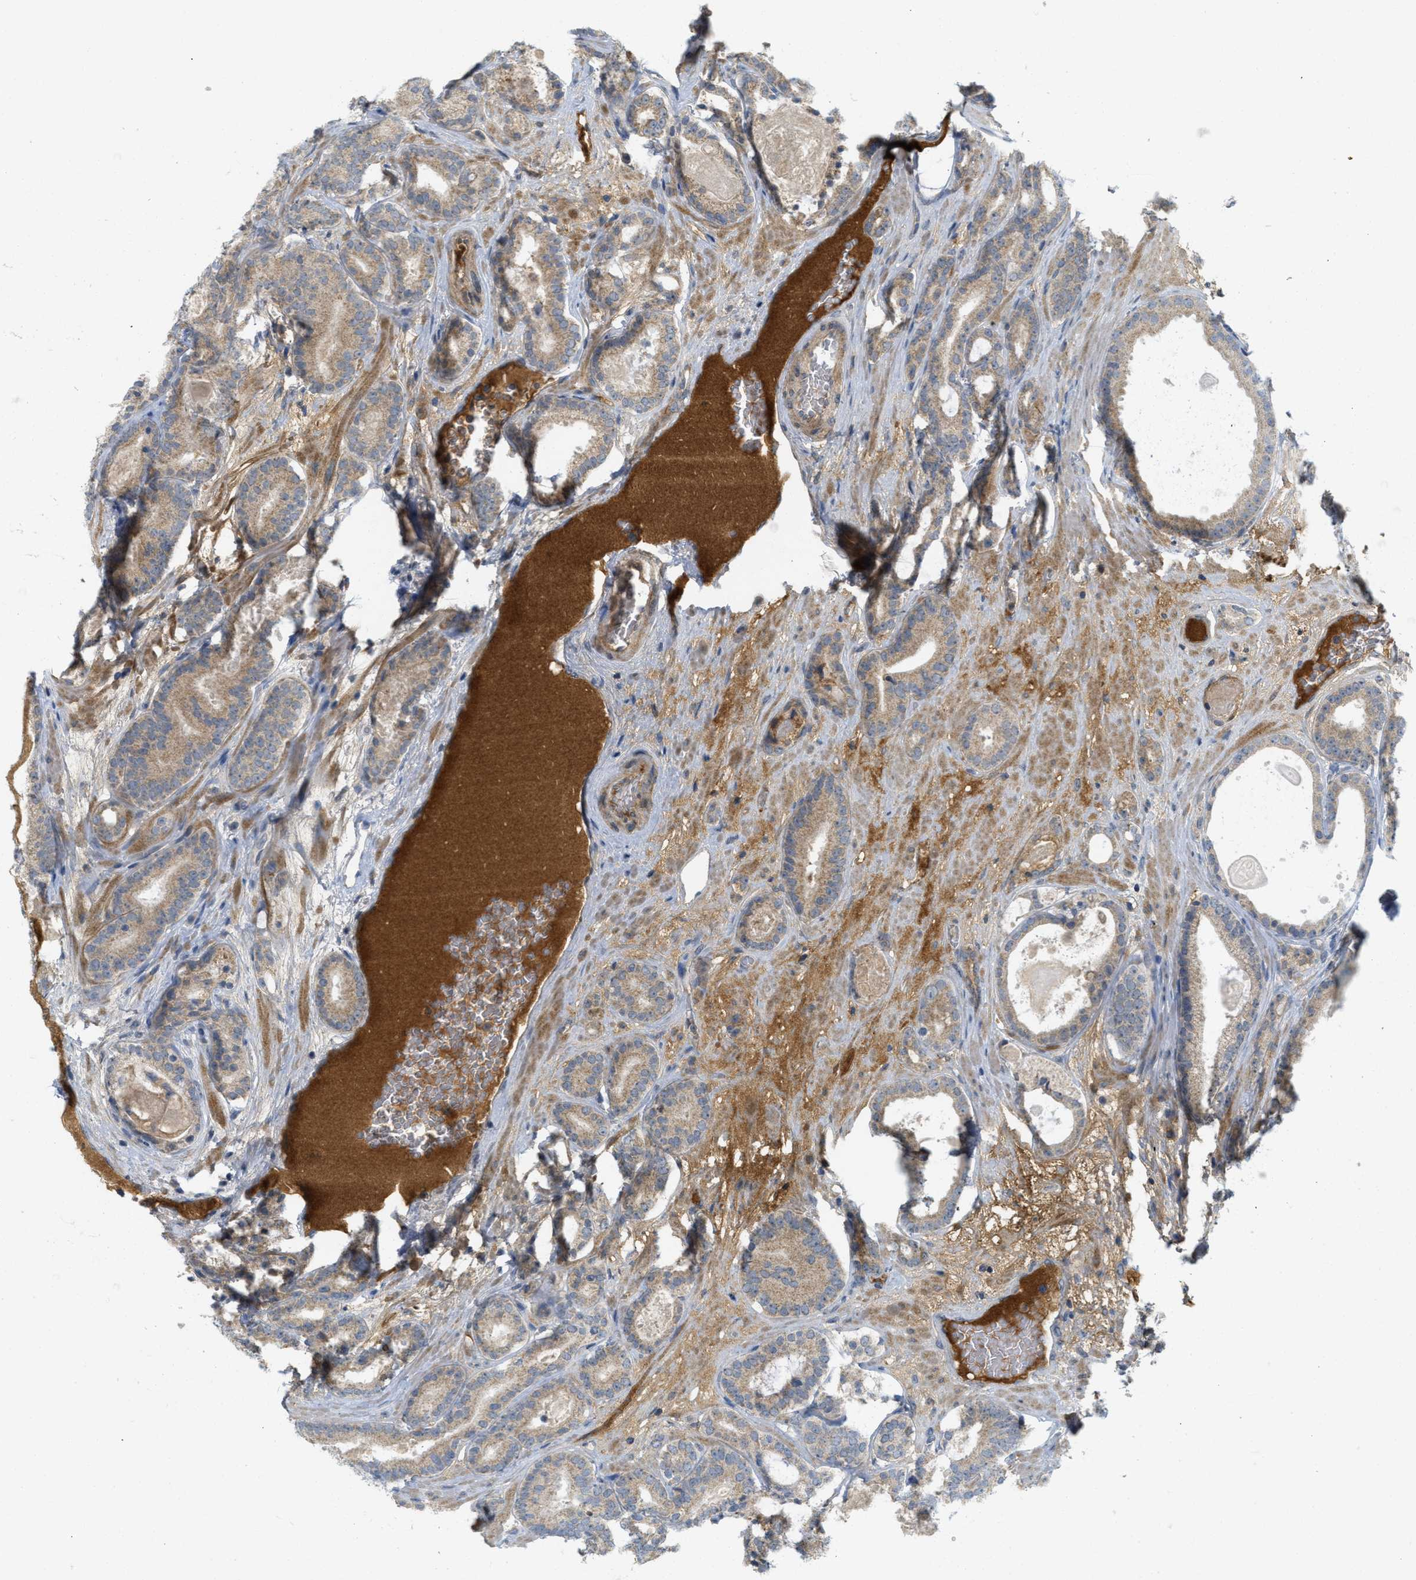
{"staining": {"intensity": "weak", "quantity": ">75%", "location": "cytoplasmic/membranous"}, "tissue": "prostate cancer", "cell_type": "Tumor cells", "image_type": "cancer", "snomed": [{"axis": "morphology", "description": "Adenocarcinoma, High grade"}, {"axis": "topography", "description": "Prostate"}], "caption": "This image reveals immunohistochemistry staining of prostate adenocarcinoma (high-grade), with low weak cytoplasmic/membranous positivity in approximately >75% of tumor cells.", "gene": "PROC", "patient": {"sex": "male", "age": 60}}